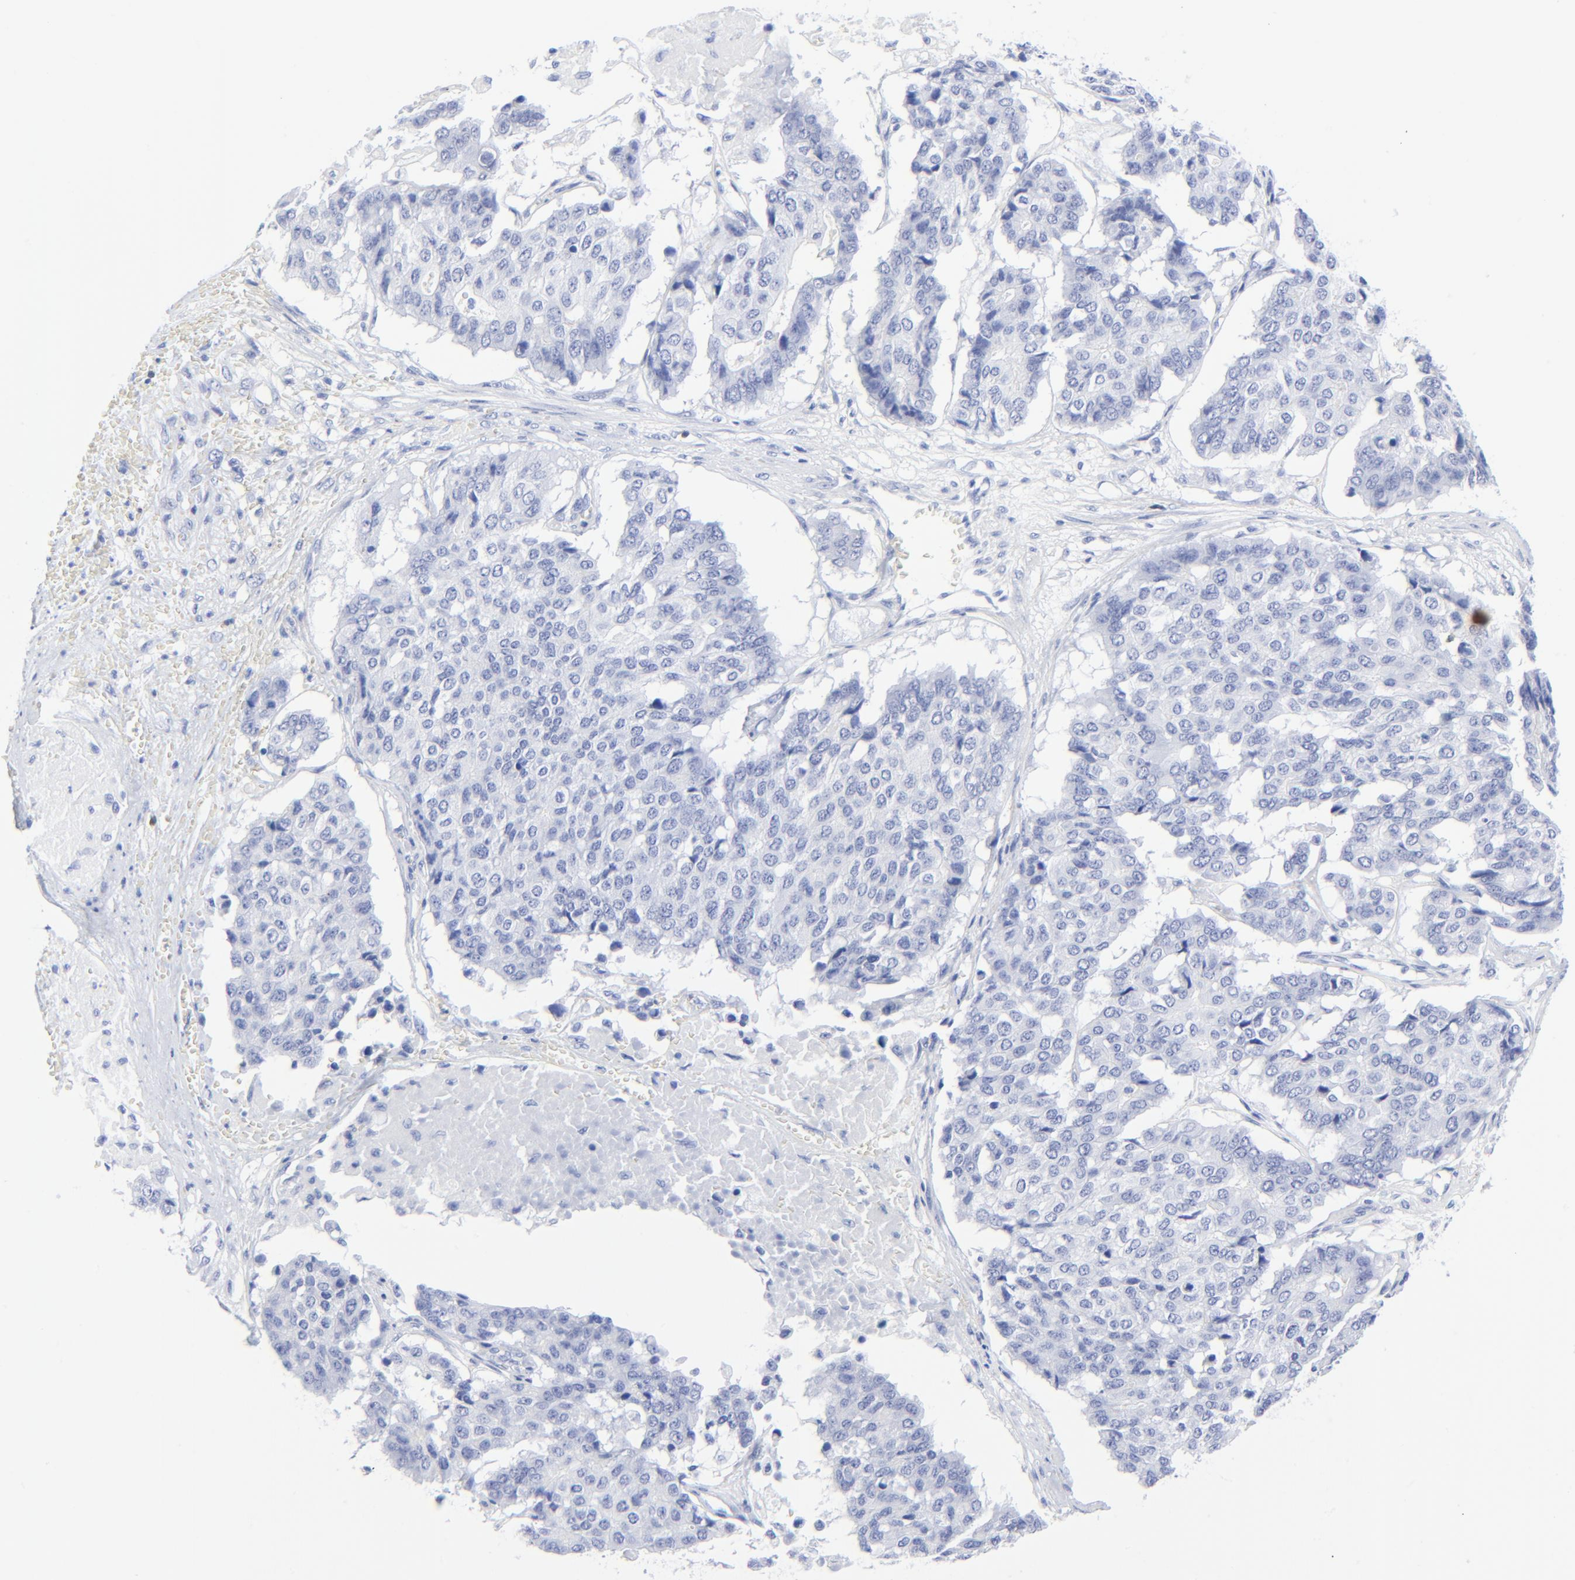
{"staining": {"intensity": "negative", "quantity": "none", "location": "none"}, "tissue": "pancreatic cancer", "cell_type": "Tumor cells", "image_type": "cancer", "snomed": [{"axis": "morphology", "description": "Adenocarcinoma, NOS"}, {"axis": "topography", "description": "Pancreas"}], "caption": "A high-resolution image shows immunohistochemistry staining of adenocarcinoma (pancreatic), which reveals no significant staining in tumor cells.", "gene": "LCK", "patient": {"sex": "male", "age": 50}}